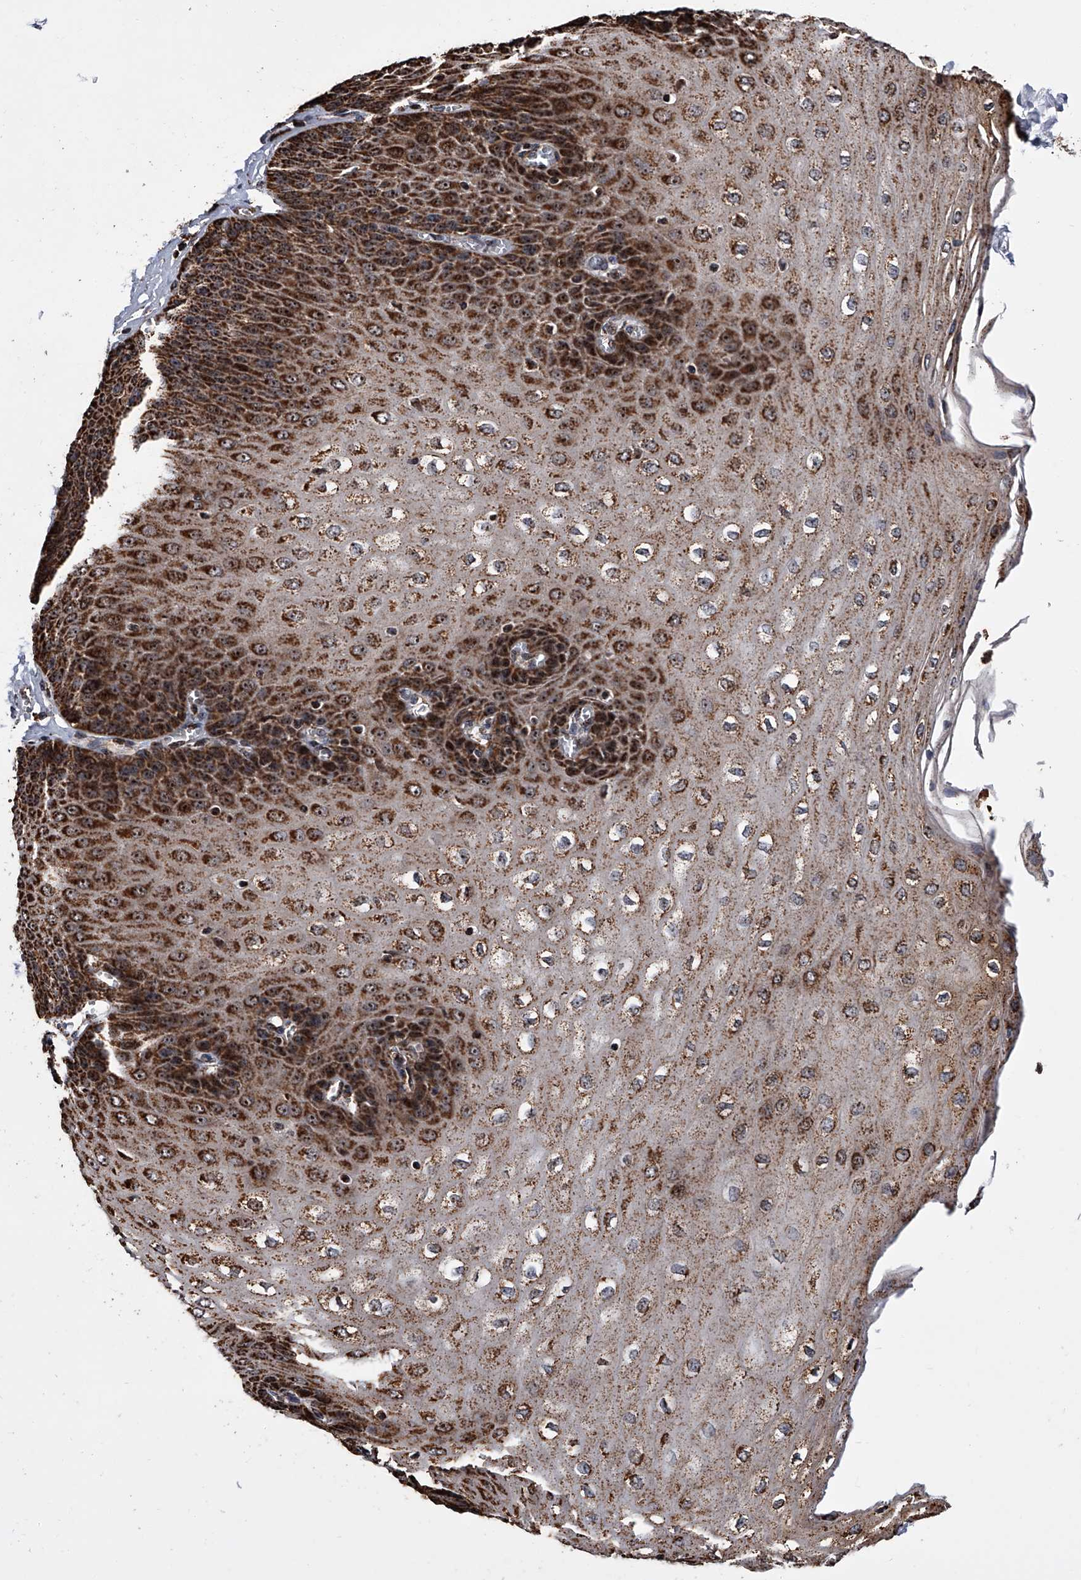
{"staining": {"intensity": "strong", "quantity": ">75%", "location": "cytoplasmic/membranous,nuclear"}, "tissue": "esophagus", "cell_type": "Squamous epithelial cells", "image_type": "normal", "snomed": [{"axis": "morphology", "description": "Normal tissue, NOS"}, {"axis": "topography", "description": "Esophagus"}], "caption": "The histopathology image shows immunohistochemical staining of unremarkable esophagus. There is strong cytoplasmic/membranous,nuclear staining is appreciated in approximately >75% of squamous epithelial cells.", "gene": "SMPDL3A", "patient": {"sex": "male", "age": 60}}